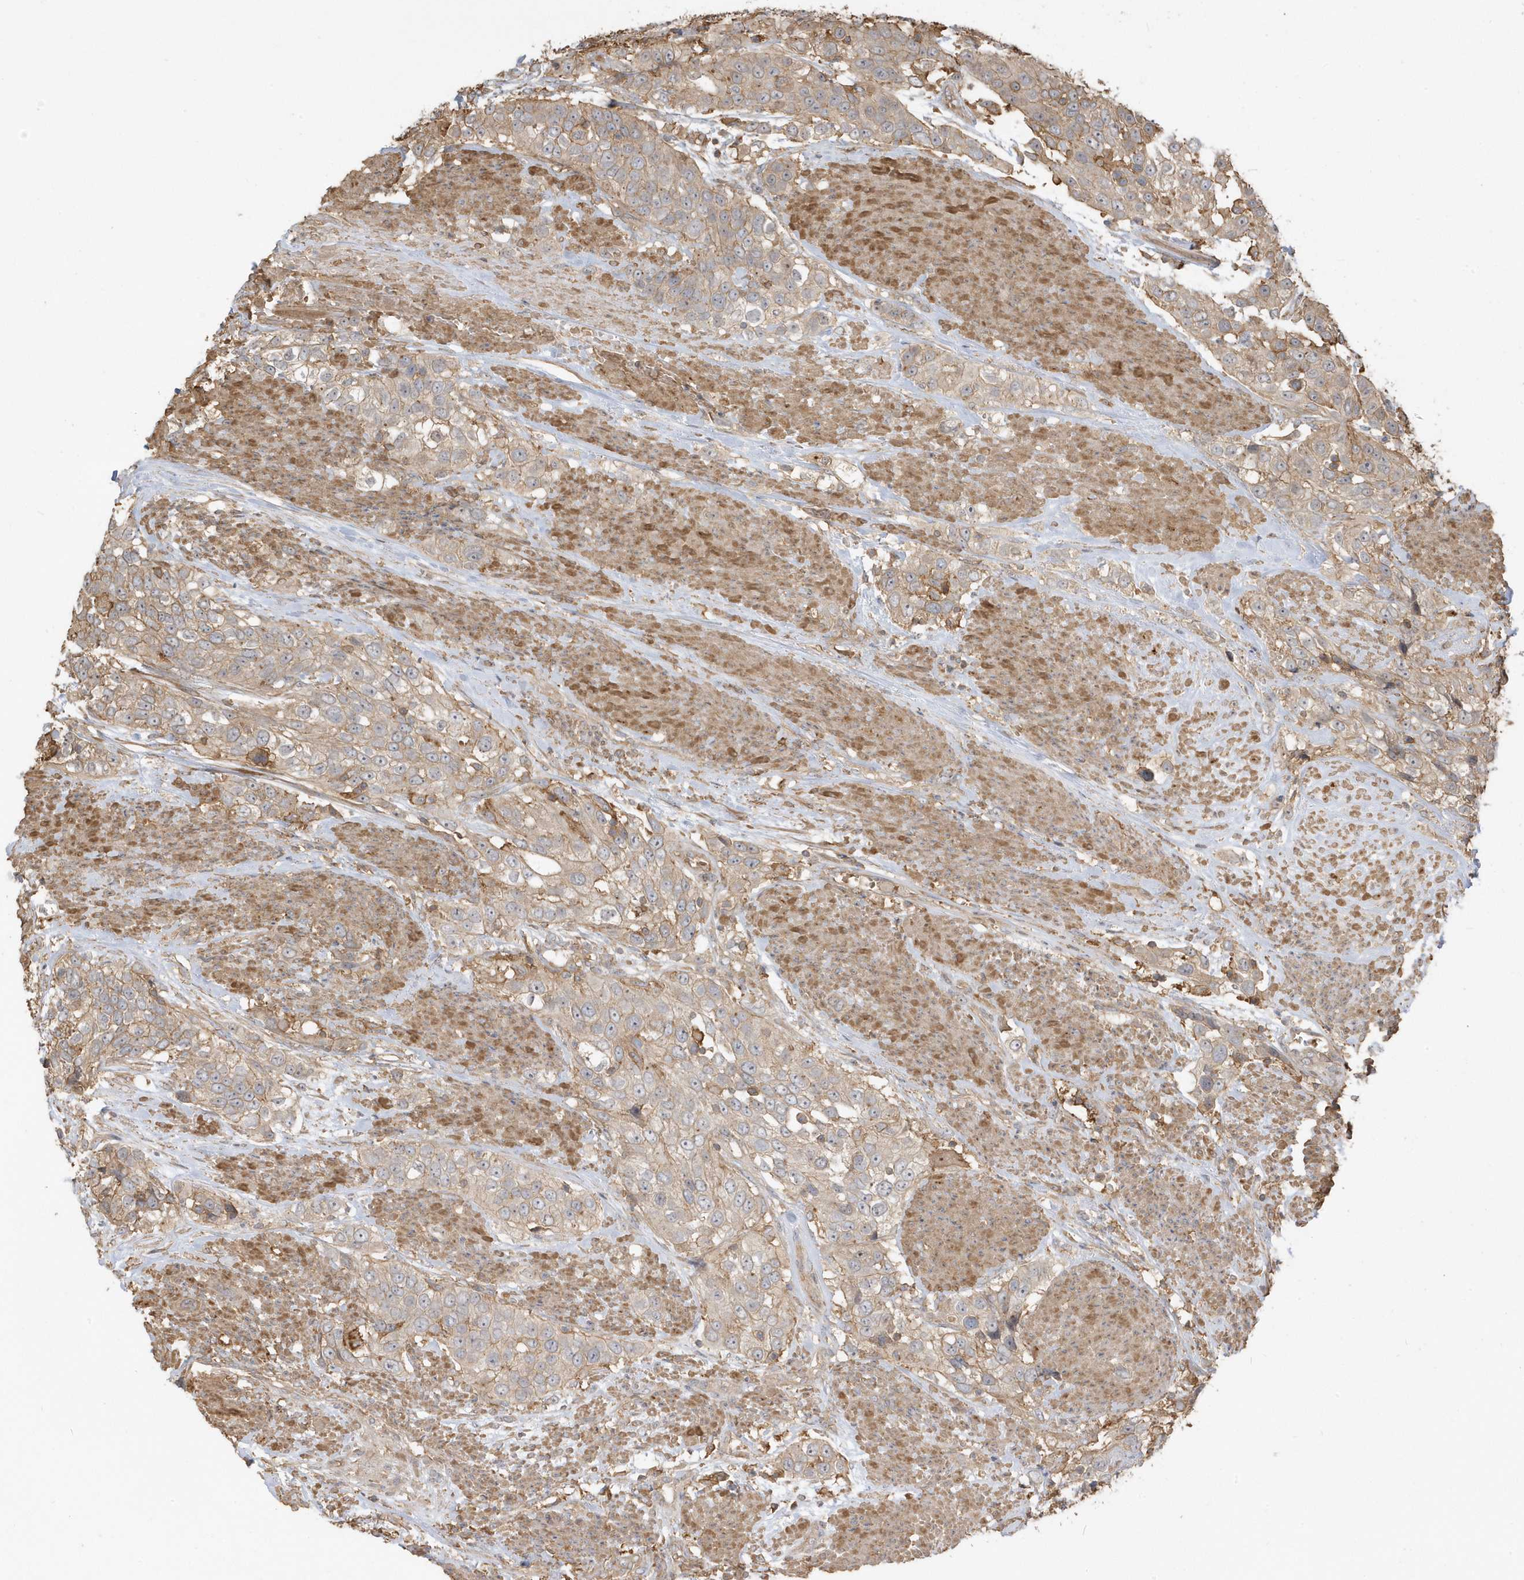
{"staining": {"intensity": "weak", "quantity": ">75%", "location": "cytoplasmic/membranous"}, "tissue": "urothelial cancer", "cell_type": "Tumor cells", "image_type": "cancer", "snomed": [{"axis": "morphology", "description": "Urothelial carcinoma, High grade"}, {"axis": "topography", "description": "Urinary bladder"}], "caption": "The immunohistochemical stain shows weak cytoplasmic/membranous expression in tumor cells of urothelial cancer tissue. The staining is performed using DAB (3,3'-diaminobenzidine) brown chromogen to label protein expression. The nuclei are counter-stained blue using hematoxylin.", "gene": "ZBTB8A", "patient": {"sex": "female", "age": 80}}